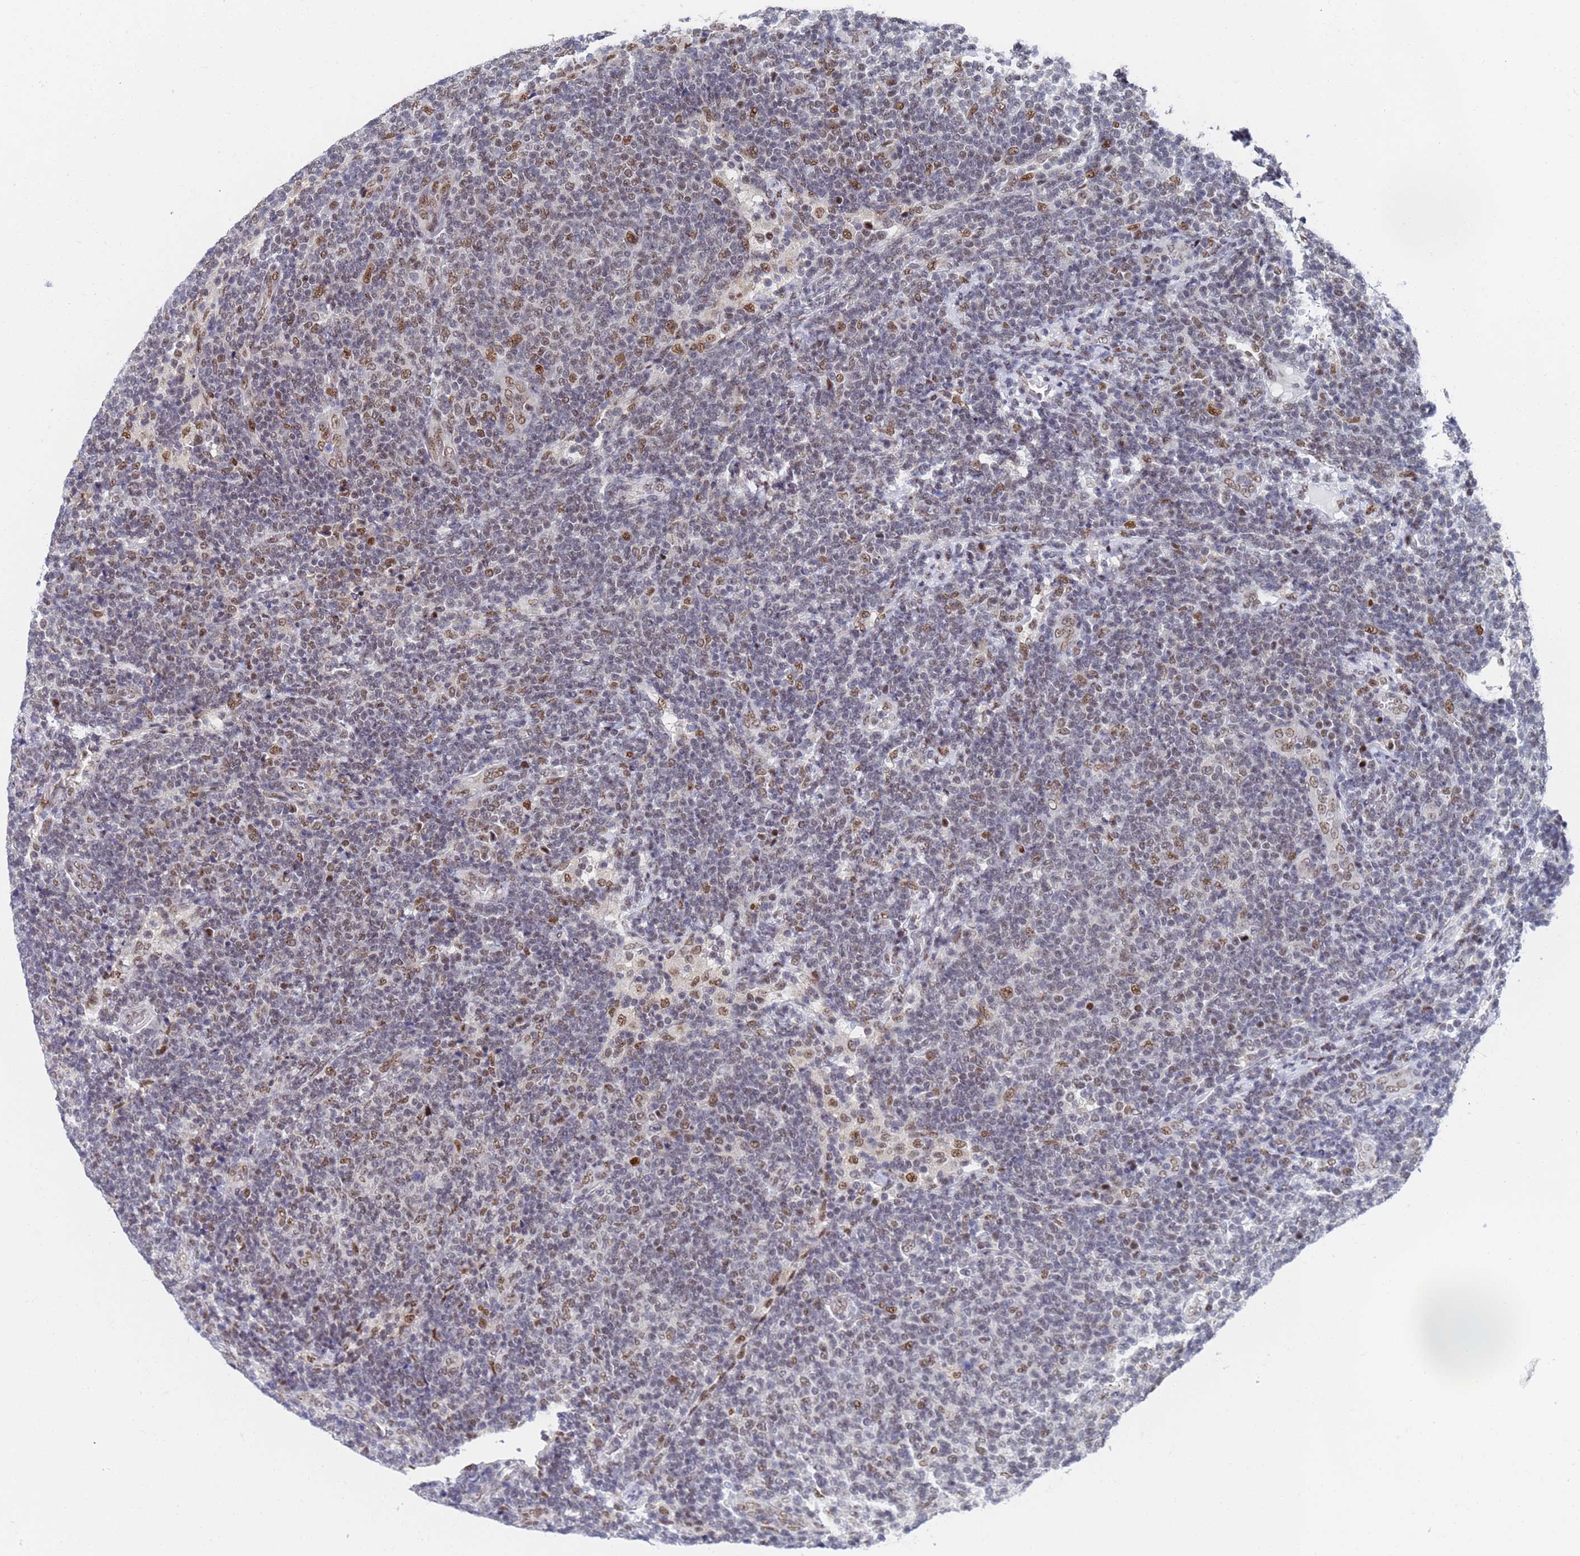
{"staining": {"intensity": "weak", "quantity": "<25%", "location": "nuclear"}, "tissue": "lymphoma", "cell_type": "Tumor cells", "image_type": "cancer", "snomed": [{"axis": "morphology", "description": "Malignant lymphoma, non-Hodgkin's type, Low grade"}, {"axis": "topography", "description": "Lymph node"}], "caption": "An immunohistochemistry photomicrograph of low-grade malignant lymphoma, non-Hodgkin's type is shown. There is no staining in tumor cells of low-grade malignant lymphoma, non-Hodgkin's type.", "gene": "AP5Z1", "patient": {"sex": "male", "age": 66}}